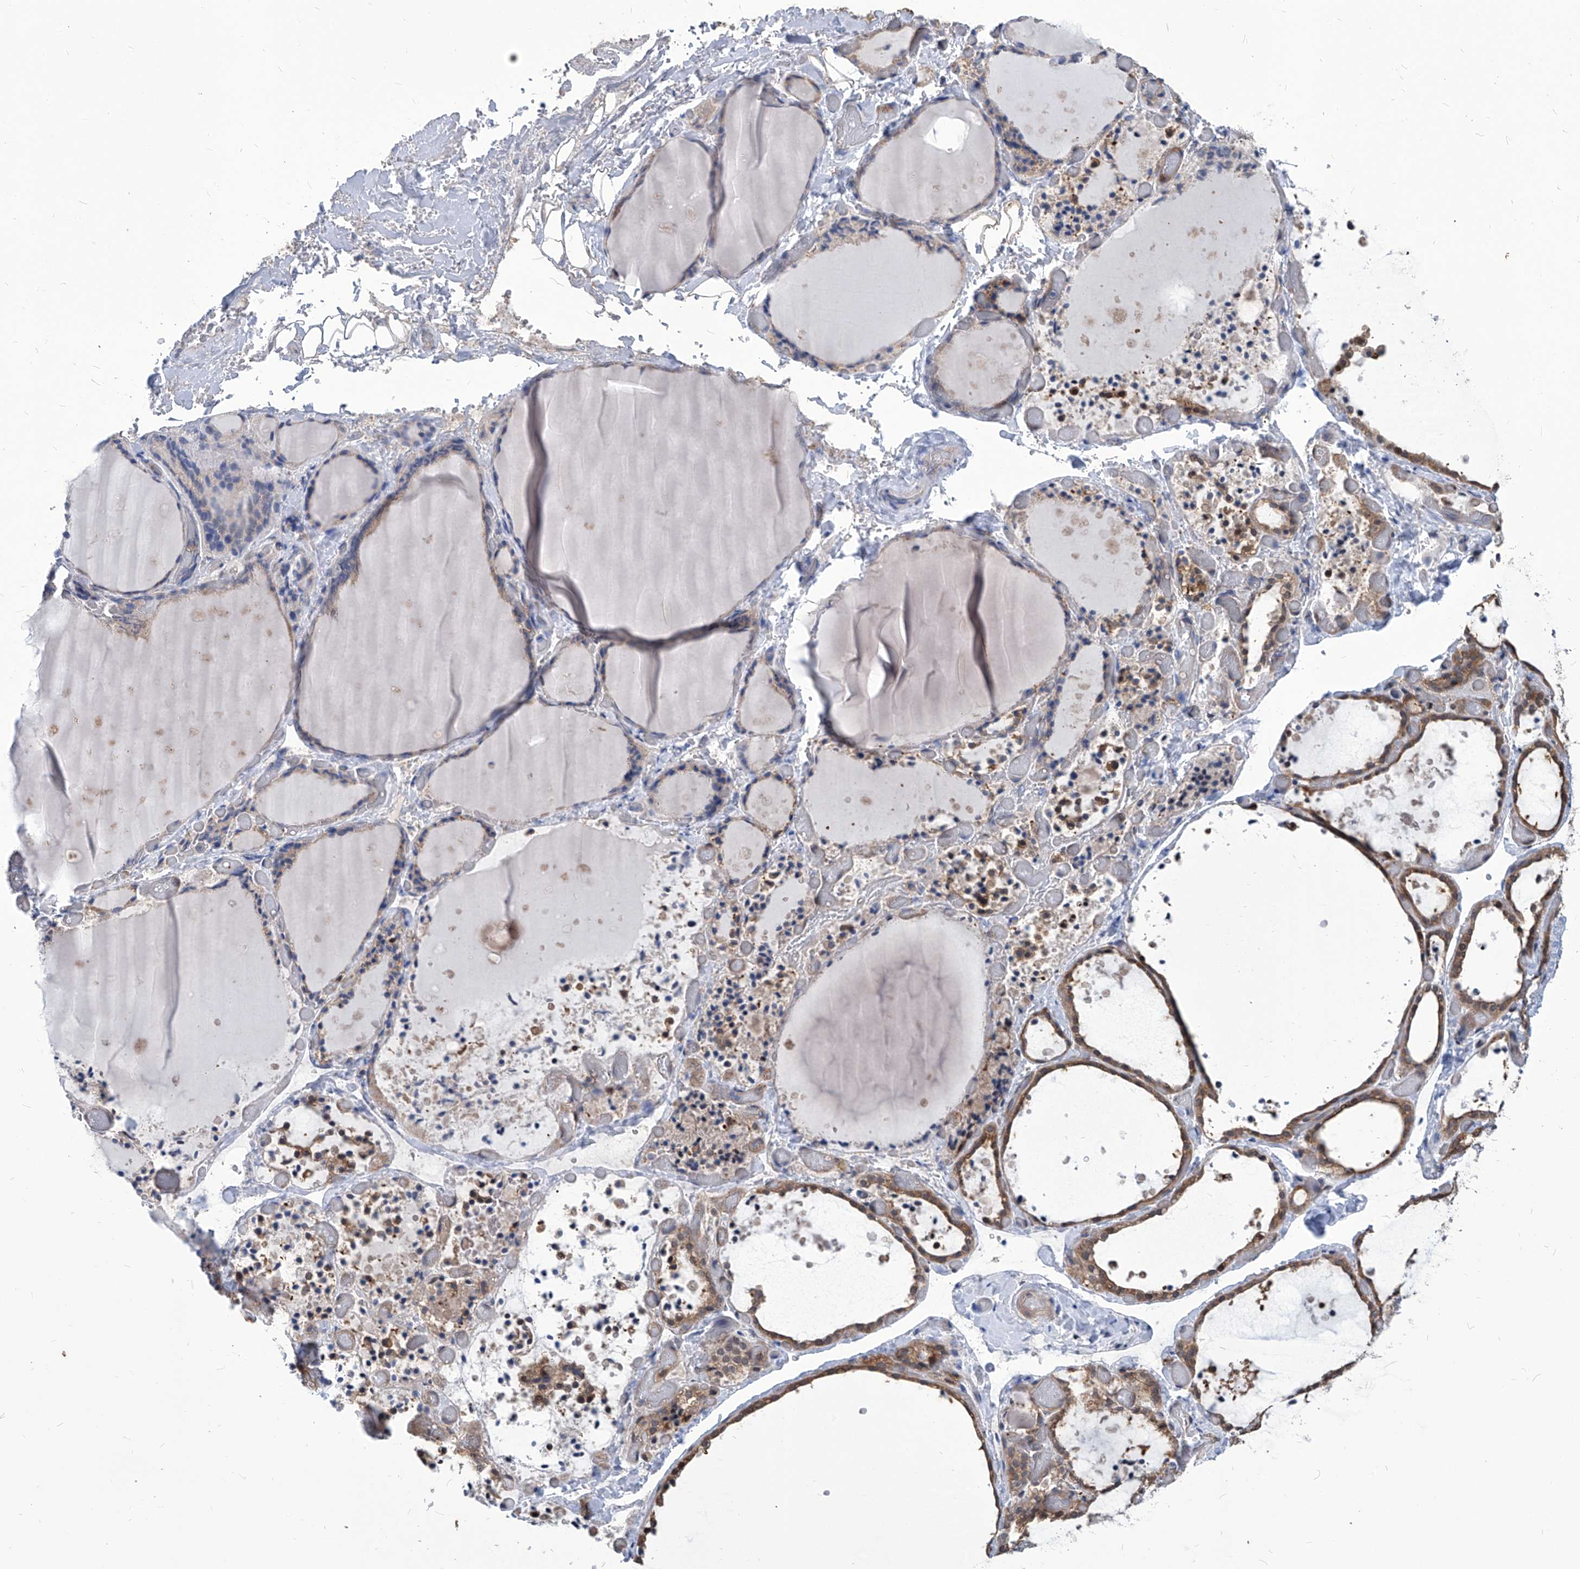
{"staining": {"intensity": "weak", "quantity": ">75%", "location": "cytoplasmic/membranous"}, "tissue": "thyroid gland", "cell_type": "Glandular cells", "image_type": "normal", "snomed": [{"axis": "morphology", "description": "Normal tissue, NOS"}, {"axis": "topography", "description": "Thyroid gland"}], "caption": "A micrograph of human thyroid gland stained for a protein demonstrates weak cytoplasmic/membranous brown staining in glandular cells. (DAB IHC with brightfield microscopy, high magnification).", "gene": "PSMB1", "patient": {"sex": "female", "age": 44}}